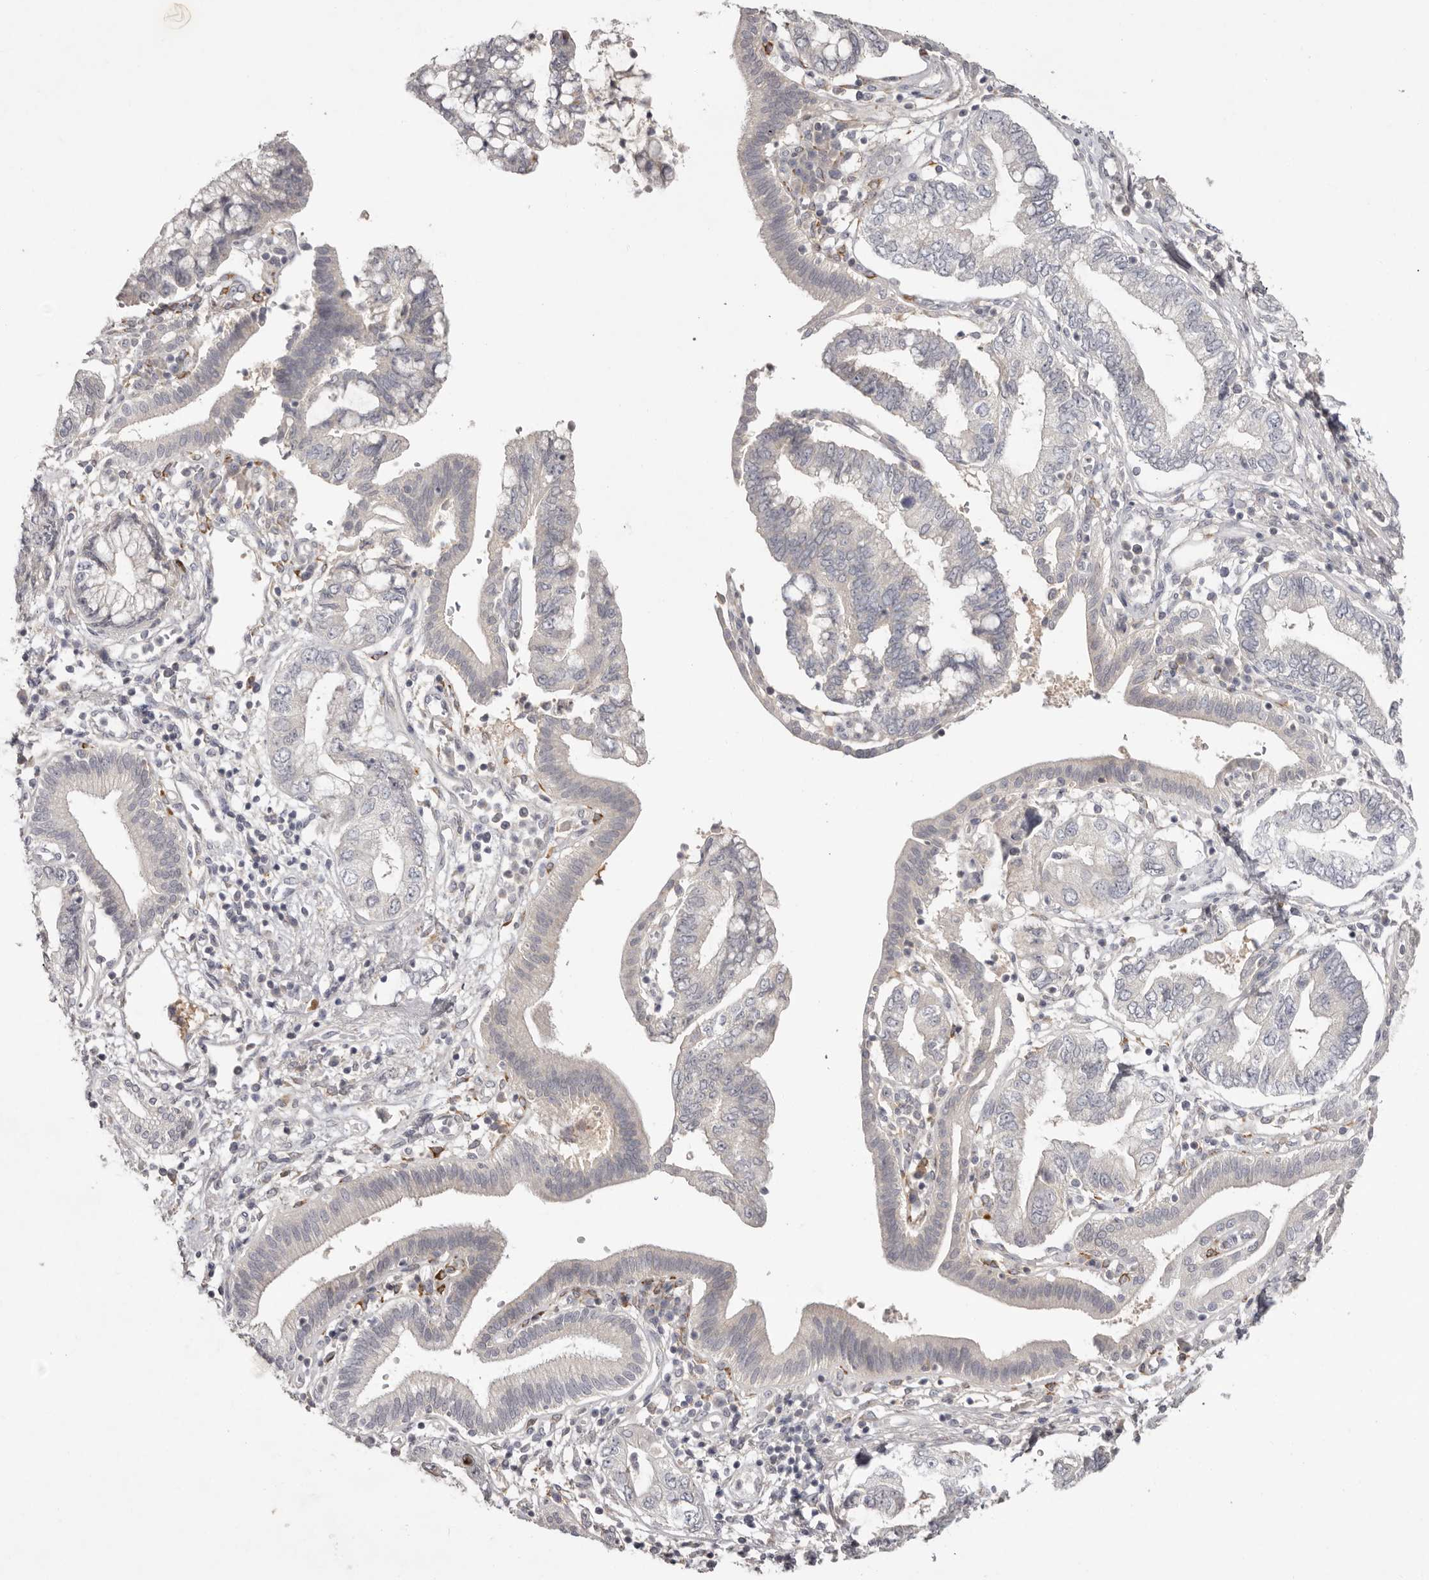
{"staining": {"intensity": "negative", "quantity": "none", "location": "none"}, "tissue": "pancreatic cancer", "cell_type": "Tumor cells", "image_type": "cancer", "snomed": [{"axis": "morphology", "description": "Adenocarcinoma, NOS"}, {"axis": "topography", "description": "Pancreas"}], "caption": "Tumor cells show no significant staining in pancreatic cancer.", "gene": "SCUBE2", "patient": {"sex": "female", "age": 73}}